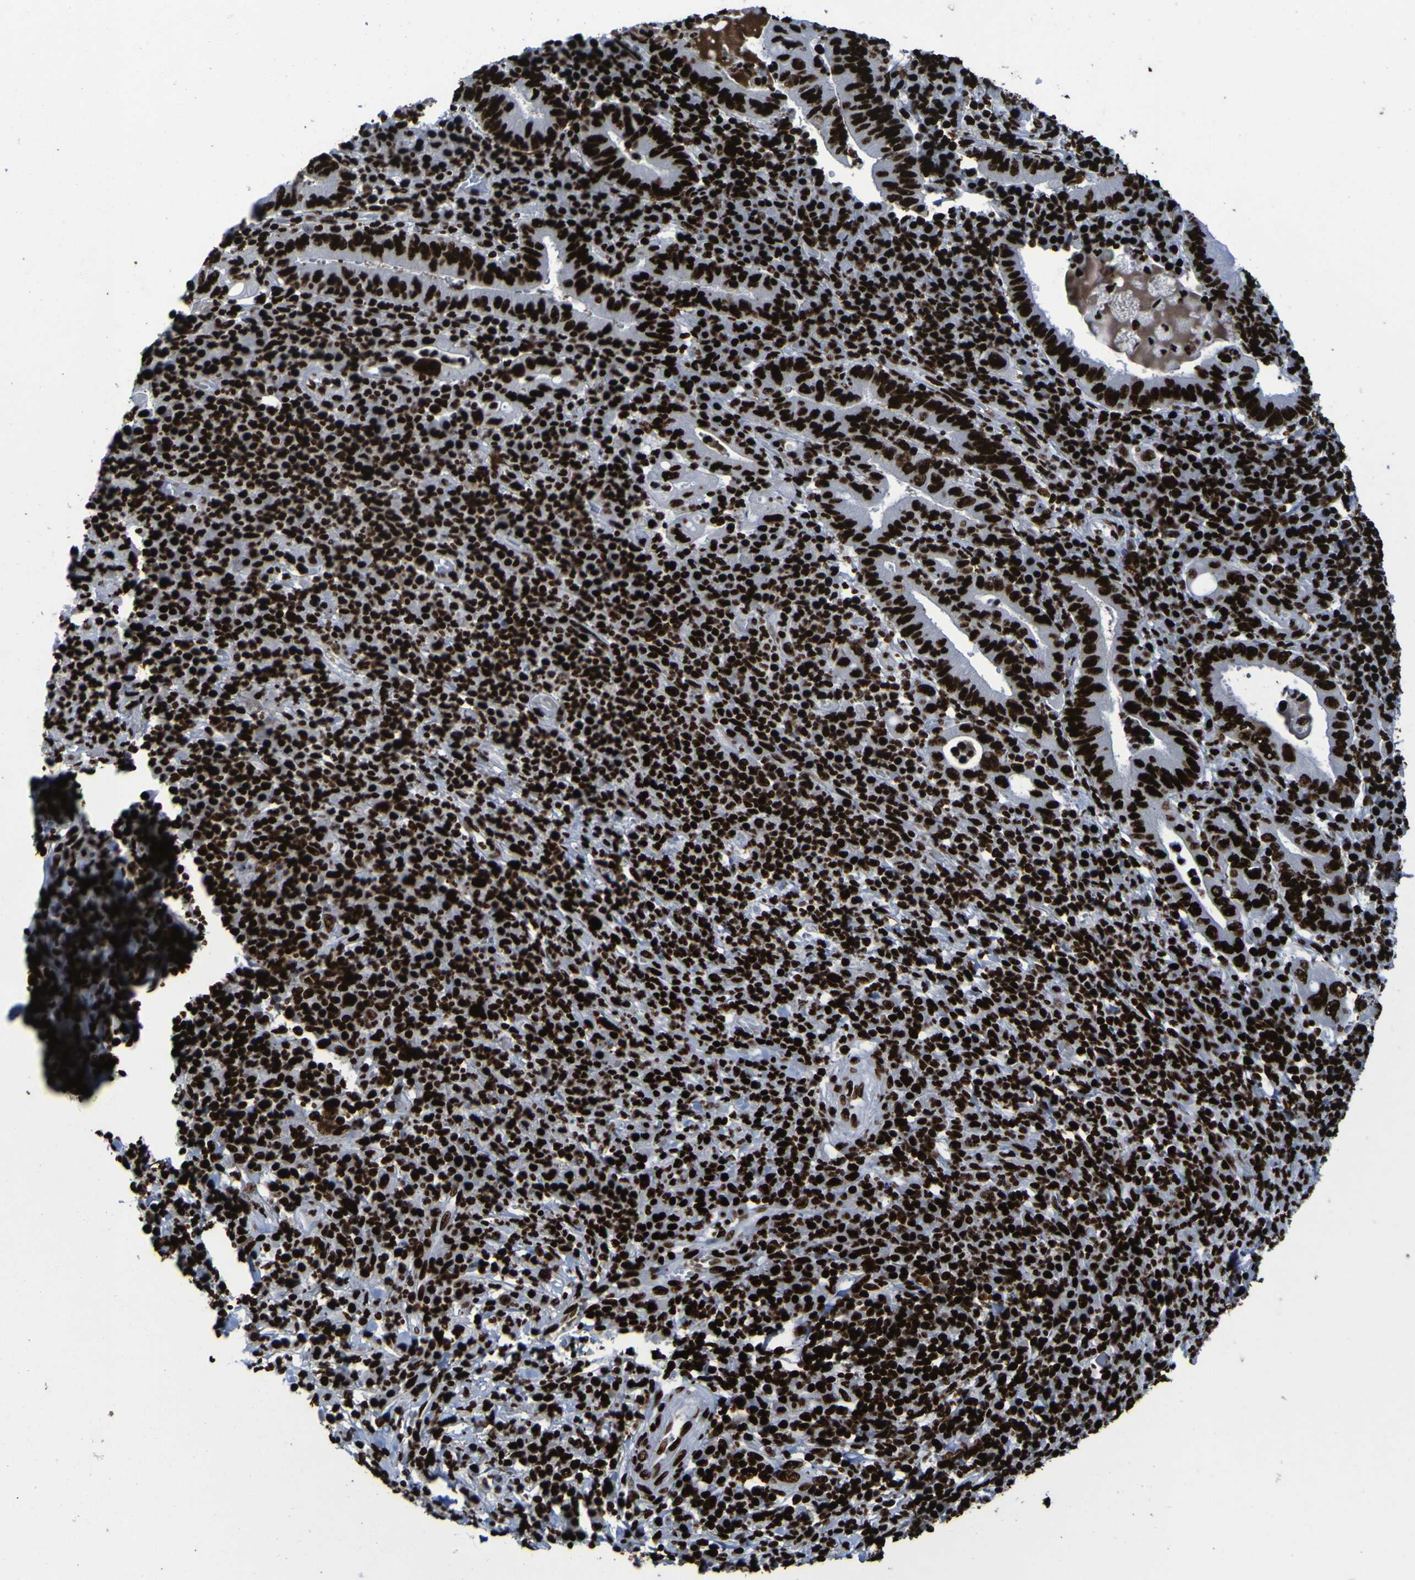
{"staining": {"intensity": "strong", "quantity": ">75%", "location": "nuclear"}, "tissue": "stomach cancer", "cell_type": "Tumor cells", "image_type": "cancer", "snomed": [{"axis": "morphology", "description": "Normal tissue, NOS"}, {"axis": "morphology", "description": "Adenocarcinoma, NOS"}, {"axis": "topography", "description": "Esophagus"}, {"axis": "topography", "description": "Stomach, upper"}, {"axis": "topography", "description": "Peripheral nerve tissue"}], "caption": "Tumor cells exhibit high levels of strong nuclear positivity in about >75% of cells in human adenocarcinoma (stomach).", "gene": "NPM1", "patient": {"sex": "male", "age": 62}}